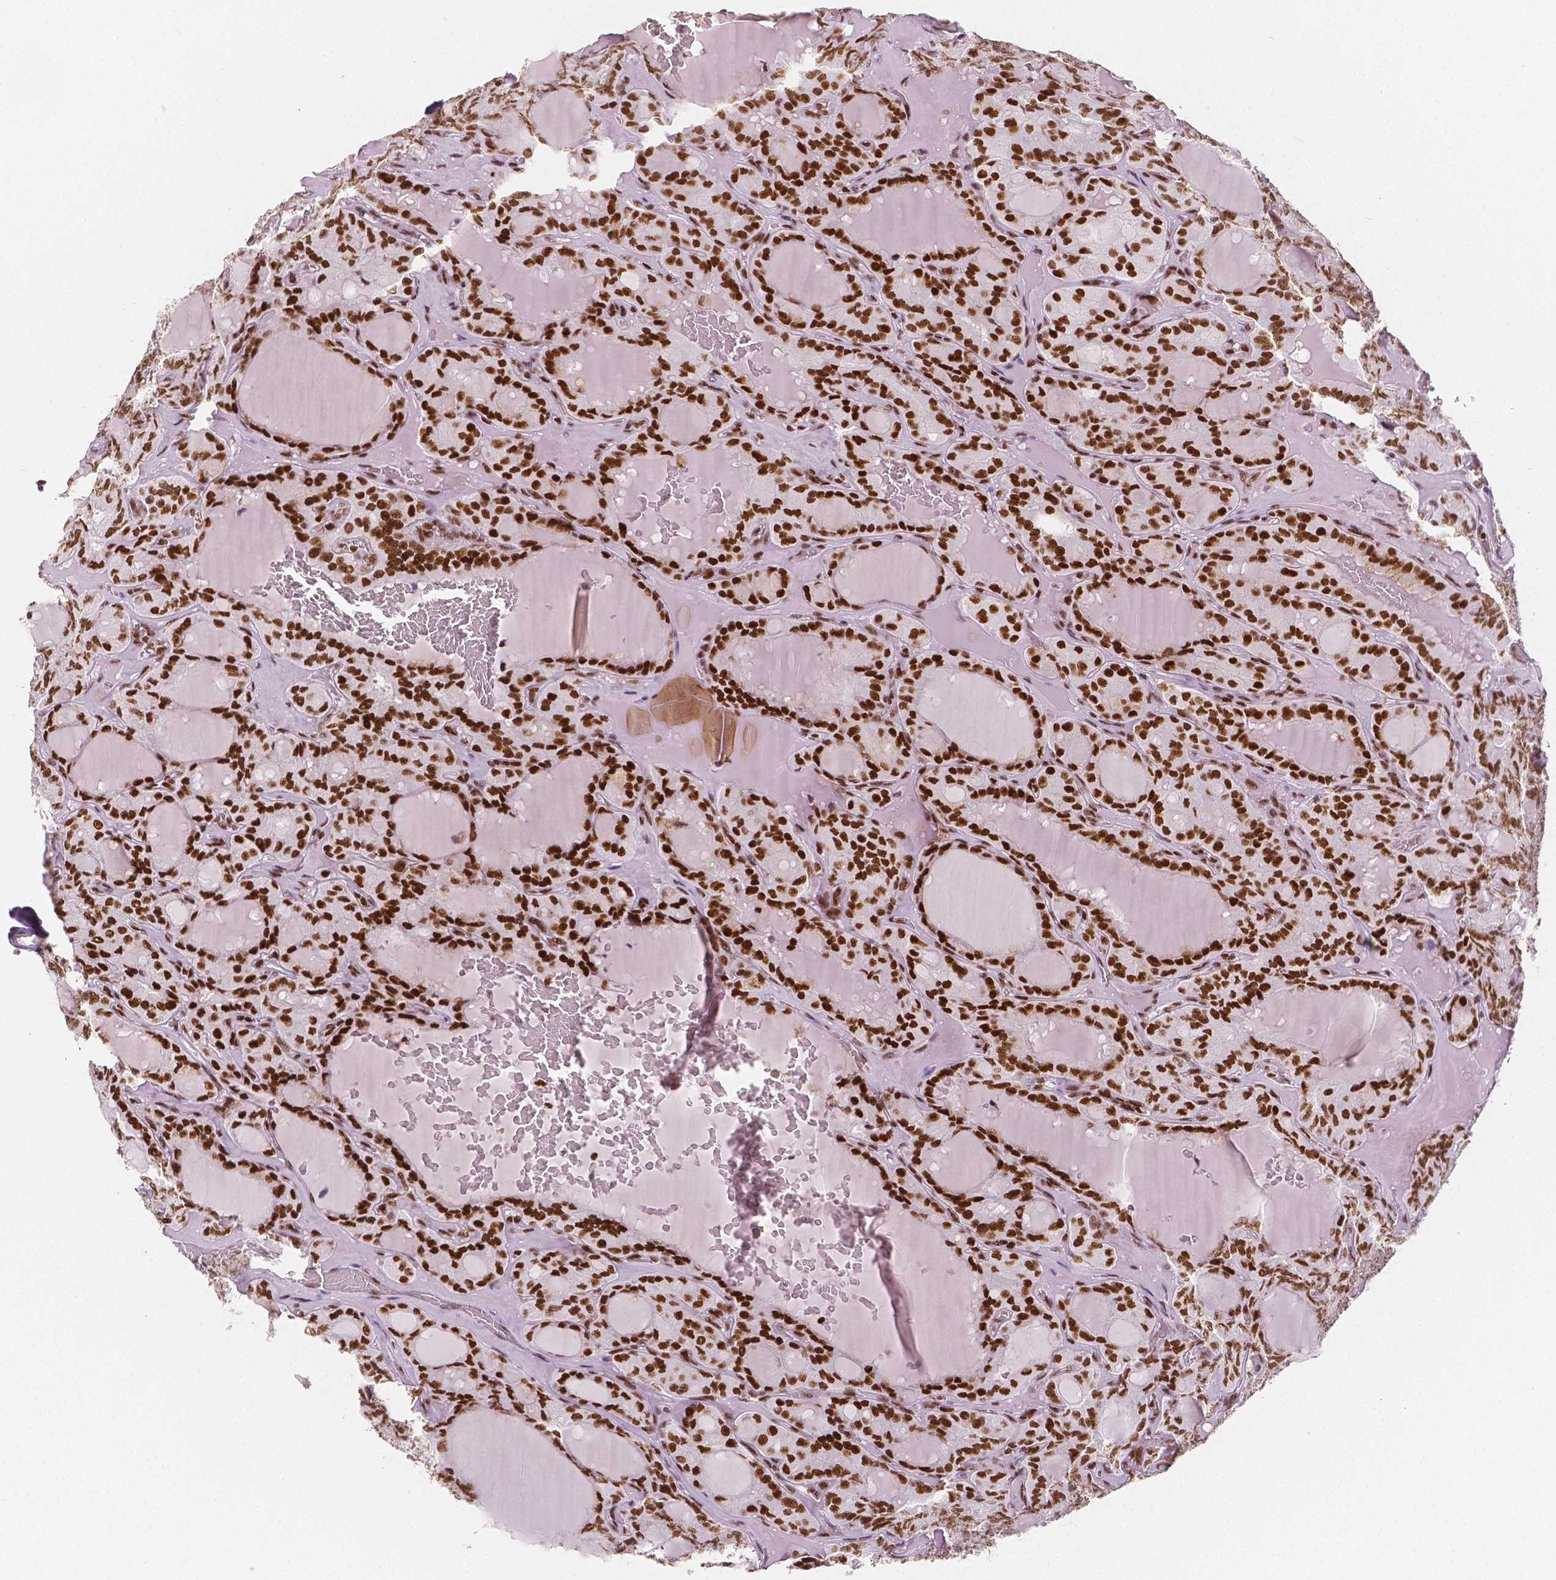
{"staining": {"intensity": "strong", "quantity": ">75%", "location": "nuclear"}, "tissue": "thyroid cancer", "cell_type": "Tumor cells", "image_type": "cancer", "snomed": [{"axis": "morphology", "description": "Papillary adenocarcinoma, NOS"}, {"axis": "topography", "description": "Thyroid gland"}], "caption": "An image of papillary adenocarcinoma (thyroid) stained for a protein reveals strong nuclear brown staining in tumor cells. Immunohistochemistry (ihc) stains the protein in brown and the nuclei are stained blue.", "gene": "HDAC1", "patient": {"sex": "male", "age": 87}}